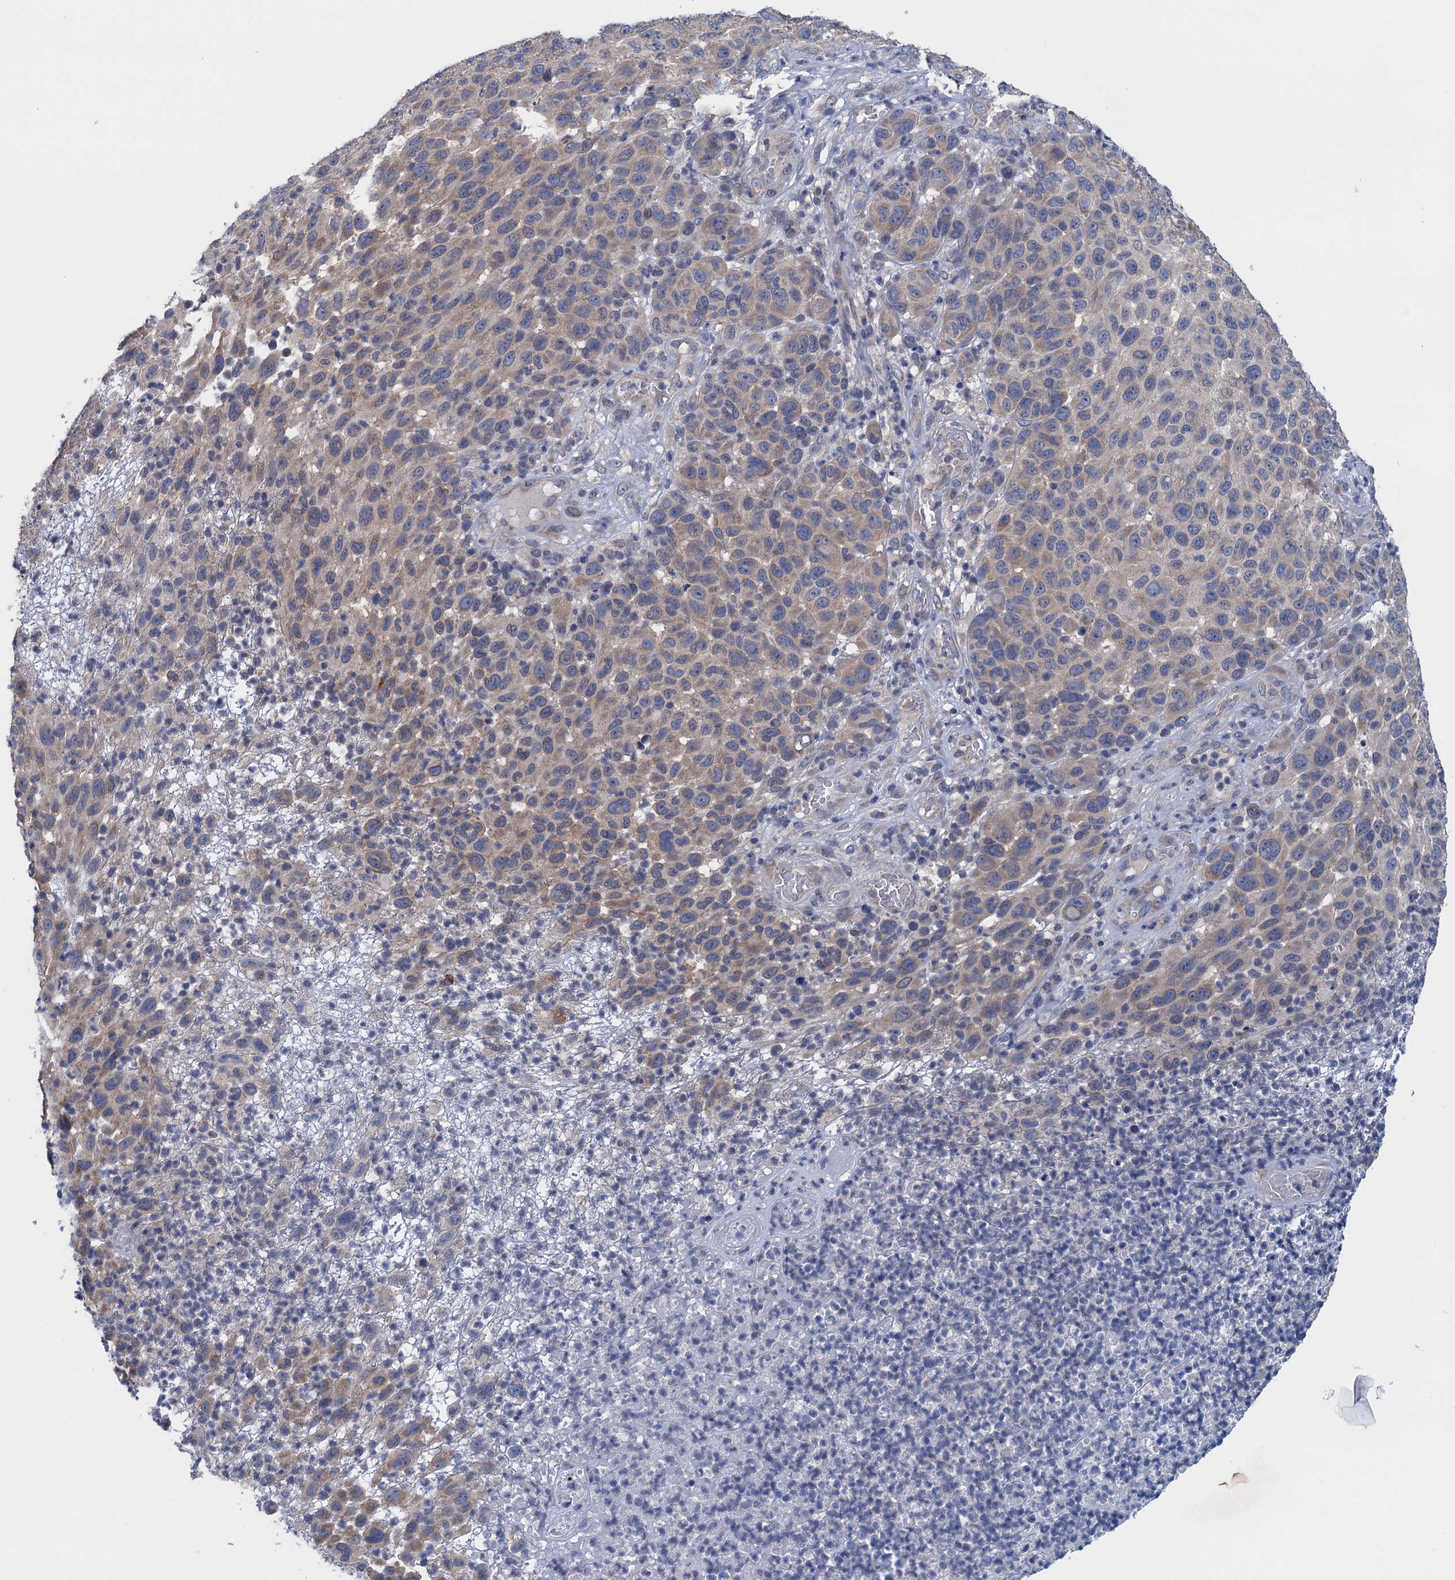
{"staining": {"intensity": "weak", "quantity": "<25%", "location": "cytoplasmic/membranous"}, "tissue": "melanoma", "cell_type": "Tumor cells", "image_type": "cancer", "snomed": [{"axis": "morphology", "description": "Malignant melanoma, NOS"}, {"axis": "topography", "description": "Skin"}], "caption": "Malignant melanoma was stained to show a protein in brown. There is no significant positivity in tumor cells. (Brightfield microscopy of DAB (3,3'-diaminobenzidine) immunohistochemistry (IHC) at high magnification).", "gene": "CTU2", "patient": {"sex": "male", "age": 49}}